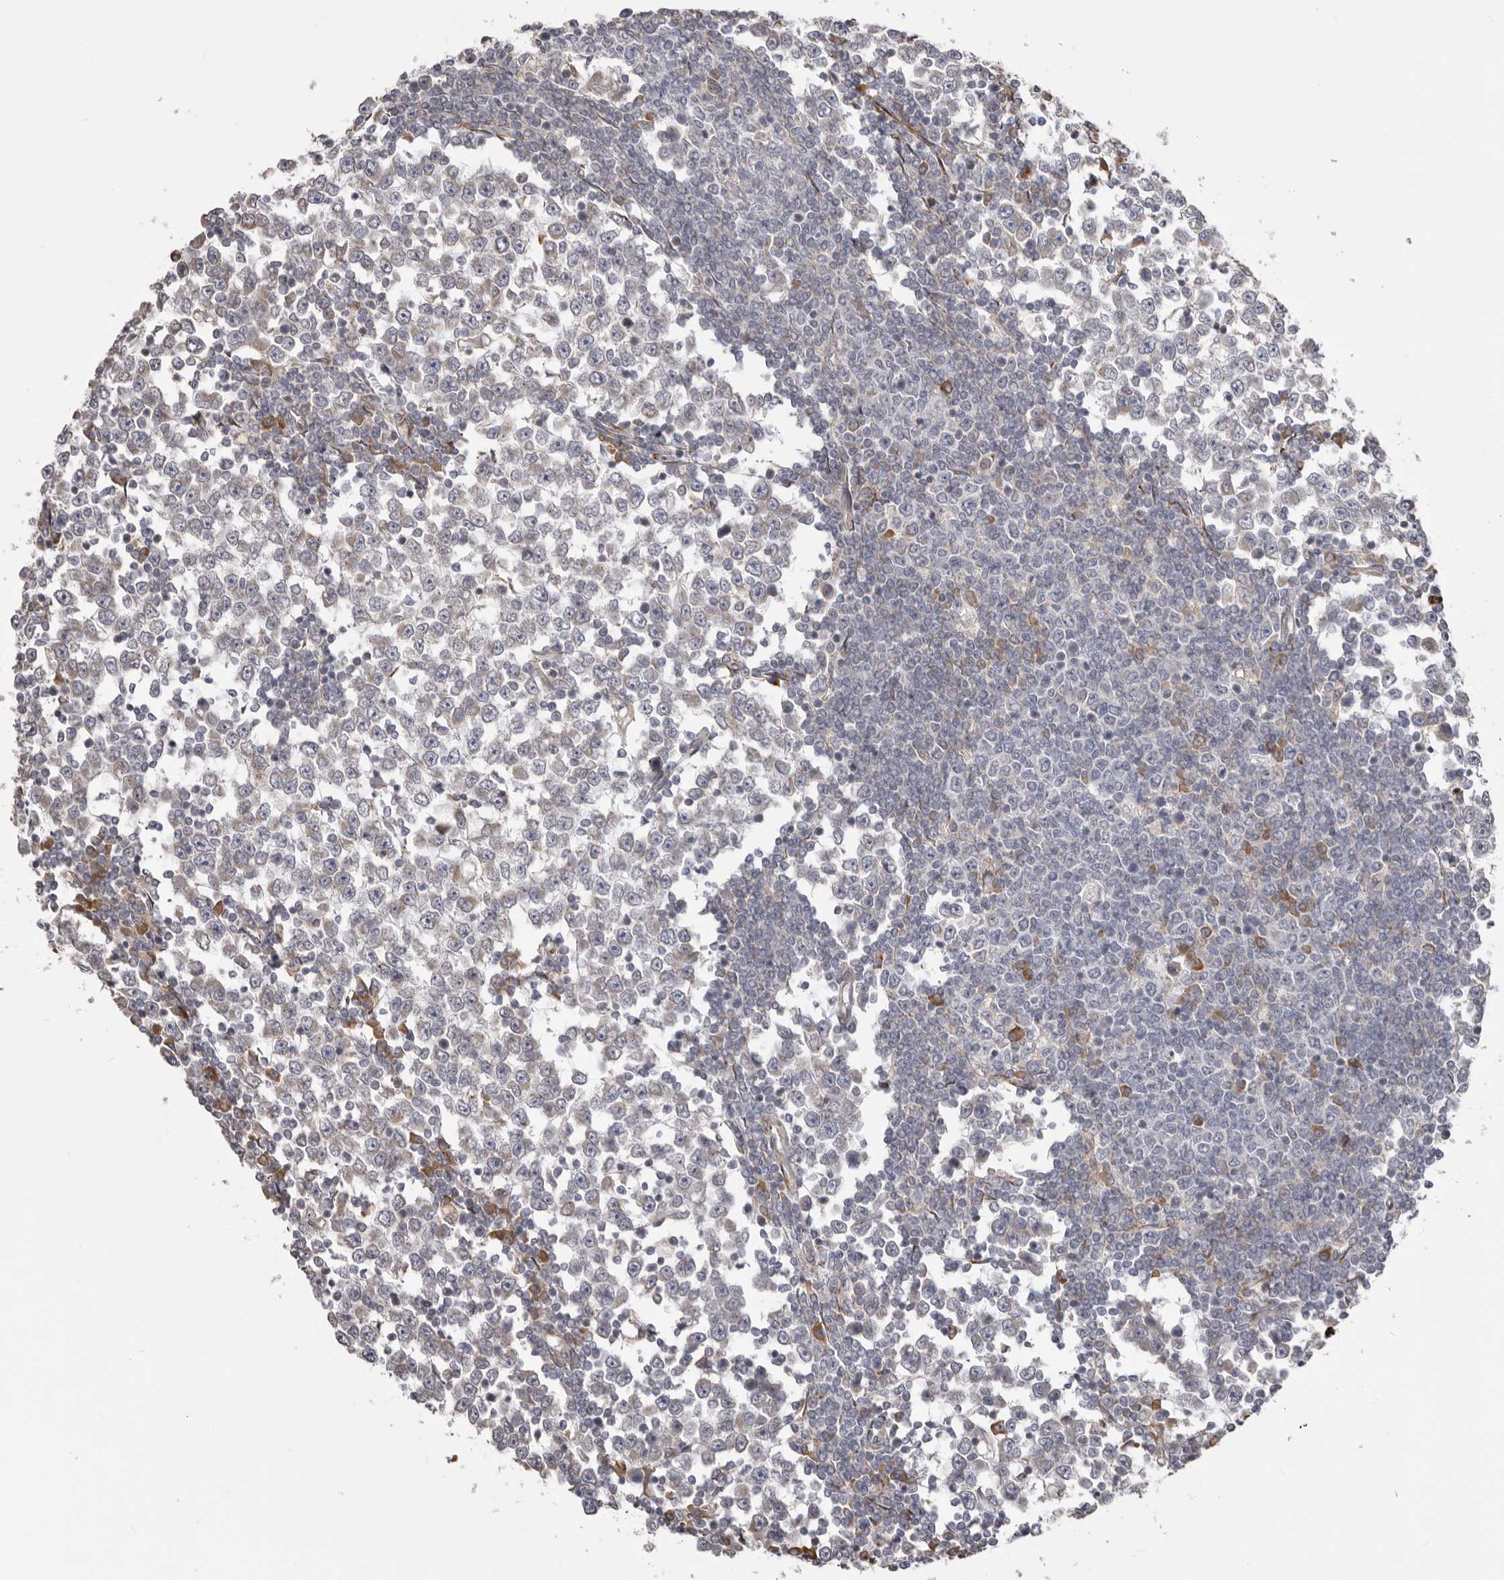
{"staining": {"intensity": "negative", "quantity": "none", "location": "none"}, "tissue": "testis cancer", "cell_type": "Tumor cells", "image_type": "cancer", "snomed": [{"axis": "morphology", "description": "Seminoma, NOS"}, {"axis": "topography", "description": "Testis"}], "caption": "Tumor cells show no significant protein positivity in testis cancer (seminoma).", "gene": "NUP43", "patient": {"sex": "male", "age": 65}}